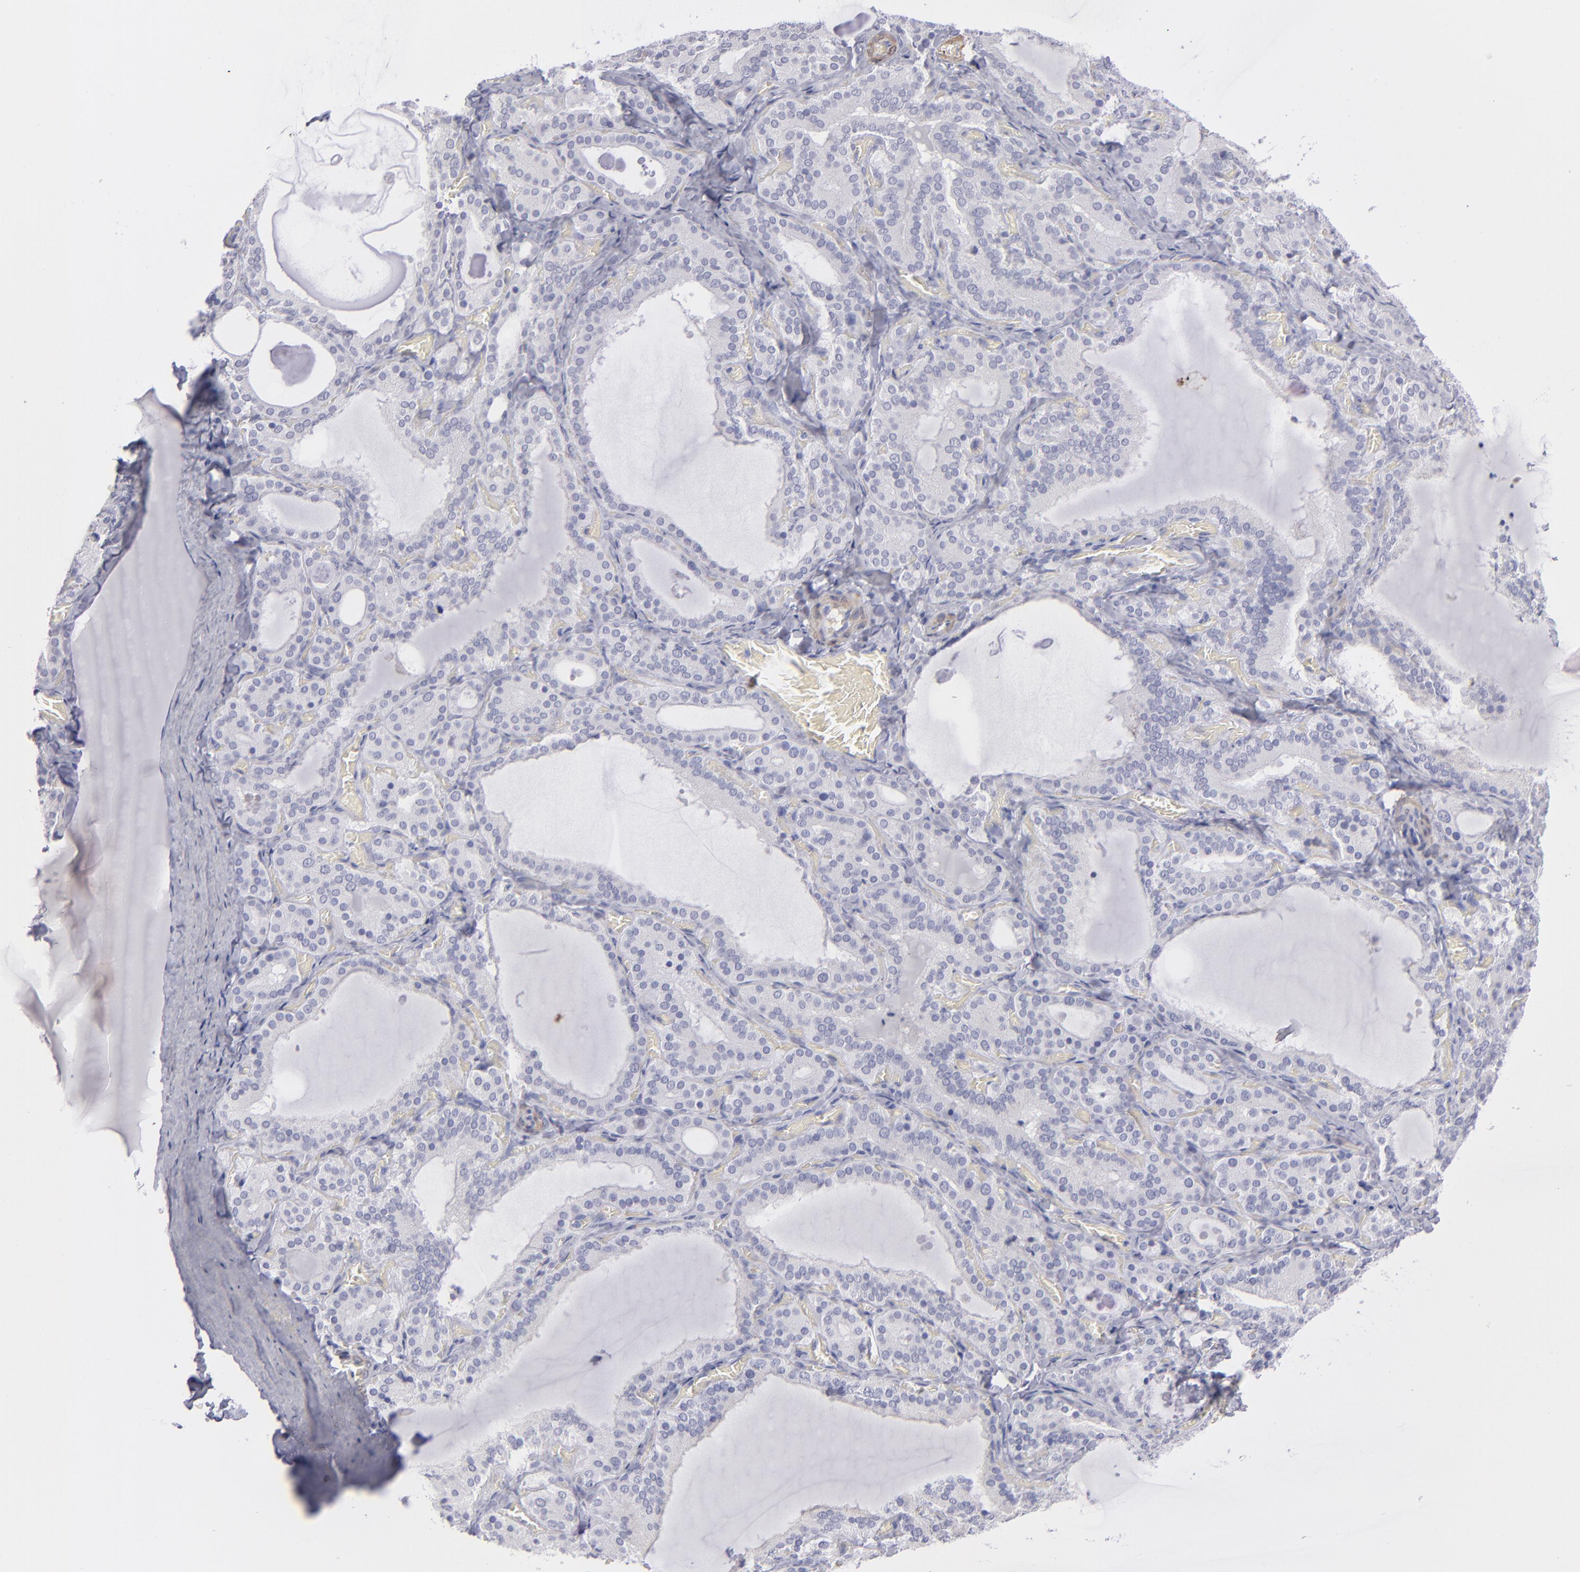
{"staining": {"intensity": "negative", "quantity": "none", "location": "none"}, "tissue": "thyroid gland", "cell_type": "Glandular cells", "image_type": "normal", "snomed": [{"axis": "morphology", "description": "Normal tissue, NOS"}, {"axis": "topography", "description": "Thyroid gland"}], "caption": "The image exhibits no staining of glandular cells in unremarkable thyroid gland.", "gene": "MYH11", "patient": {"sex": "female", "age": 33}}